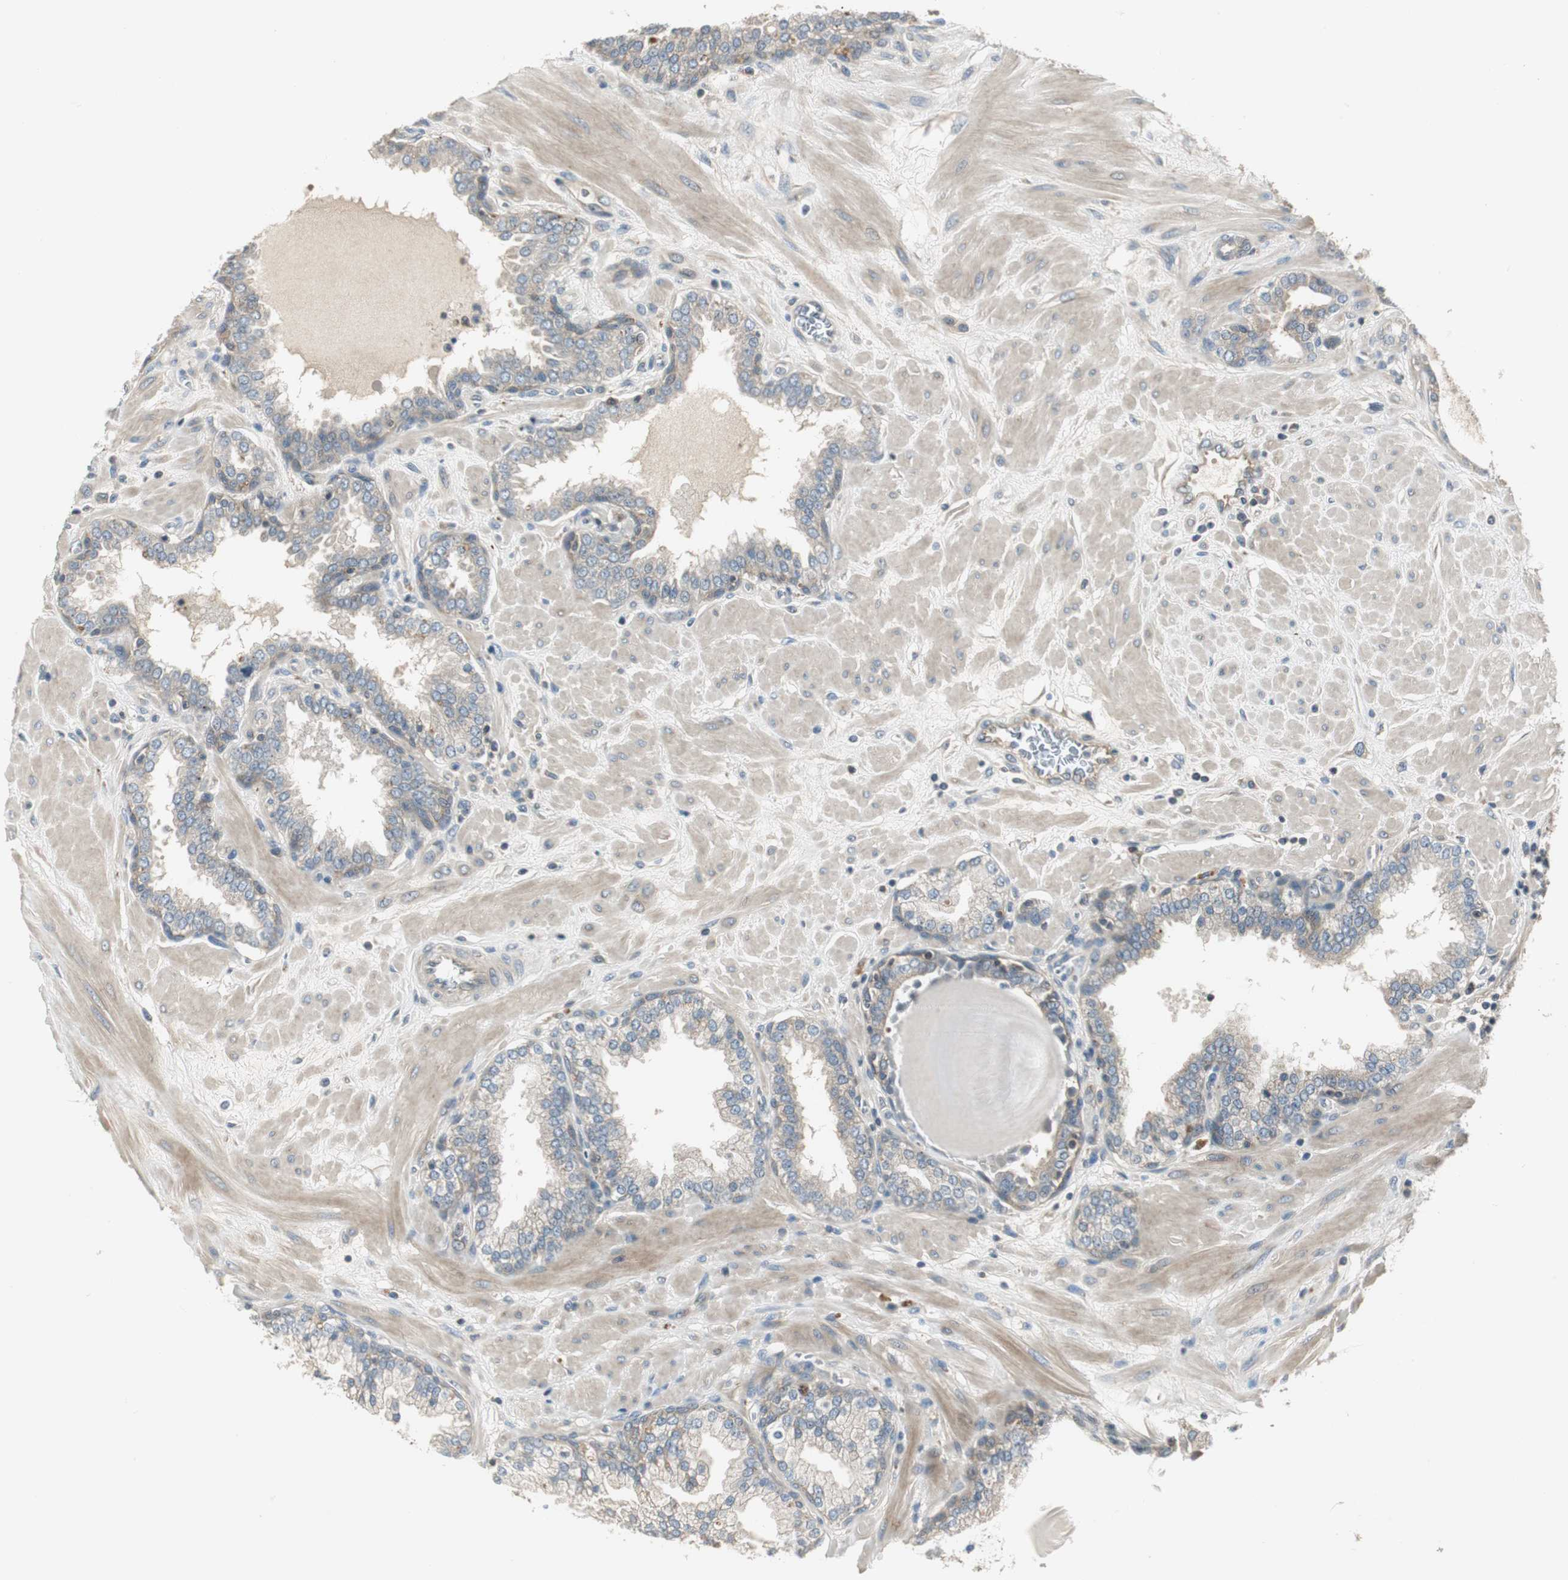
{"staining": {"intensity": "moderate", "quantity": "25%-75%", "location": "cytoplasmic/membranous"}, "tissue": "prostate", "cell_type": "Glandular cells", "image_type": "normal", "snomed": [{"axis": "morphology", "description": "Normal tissue, NOS"}, {"axis": "topography", "description": "Prostate"}], "caption": "Benign prostate shows moderate cytoplasmic/membranous positivity in approximately 25%-75% of glandular cells, visualized by immunohistochemistry.", "gene": "PRKAA1", "patient": {"sex": "male", "age": 51}}